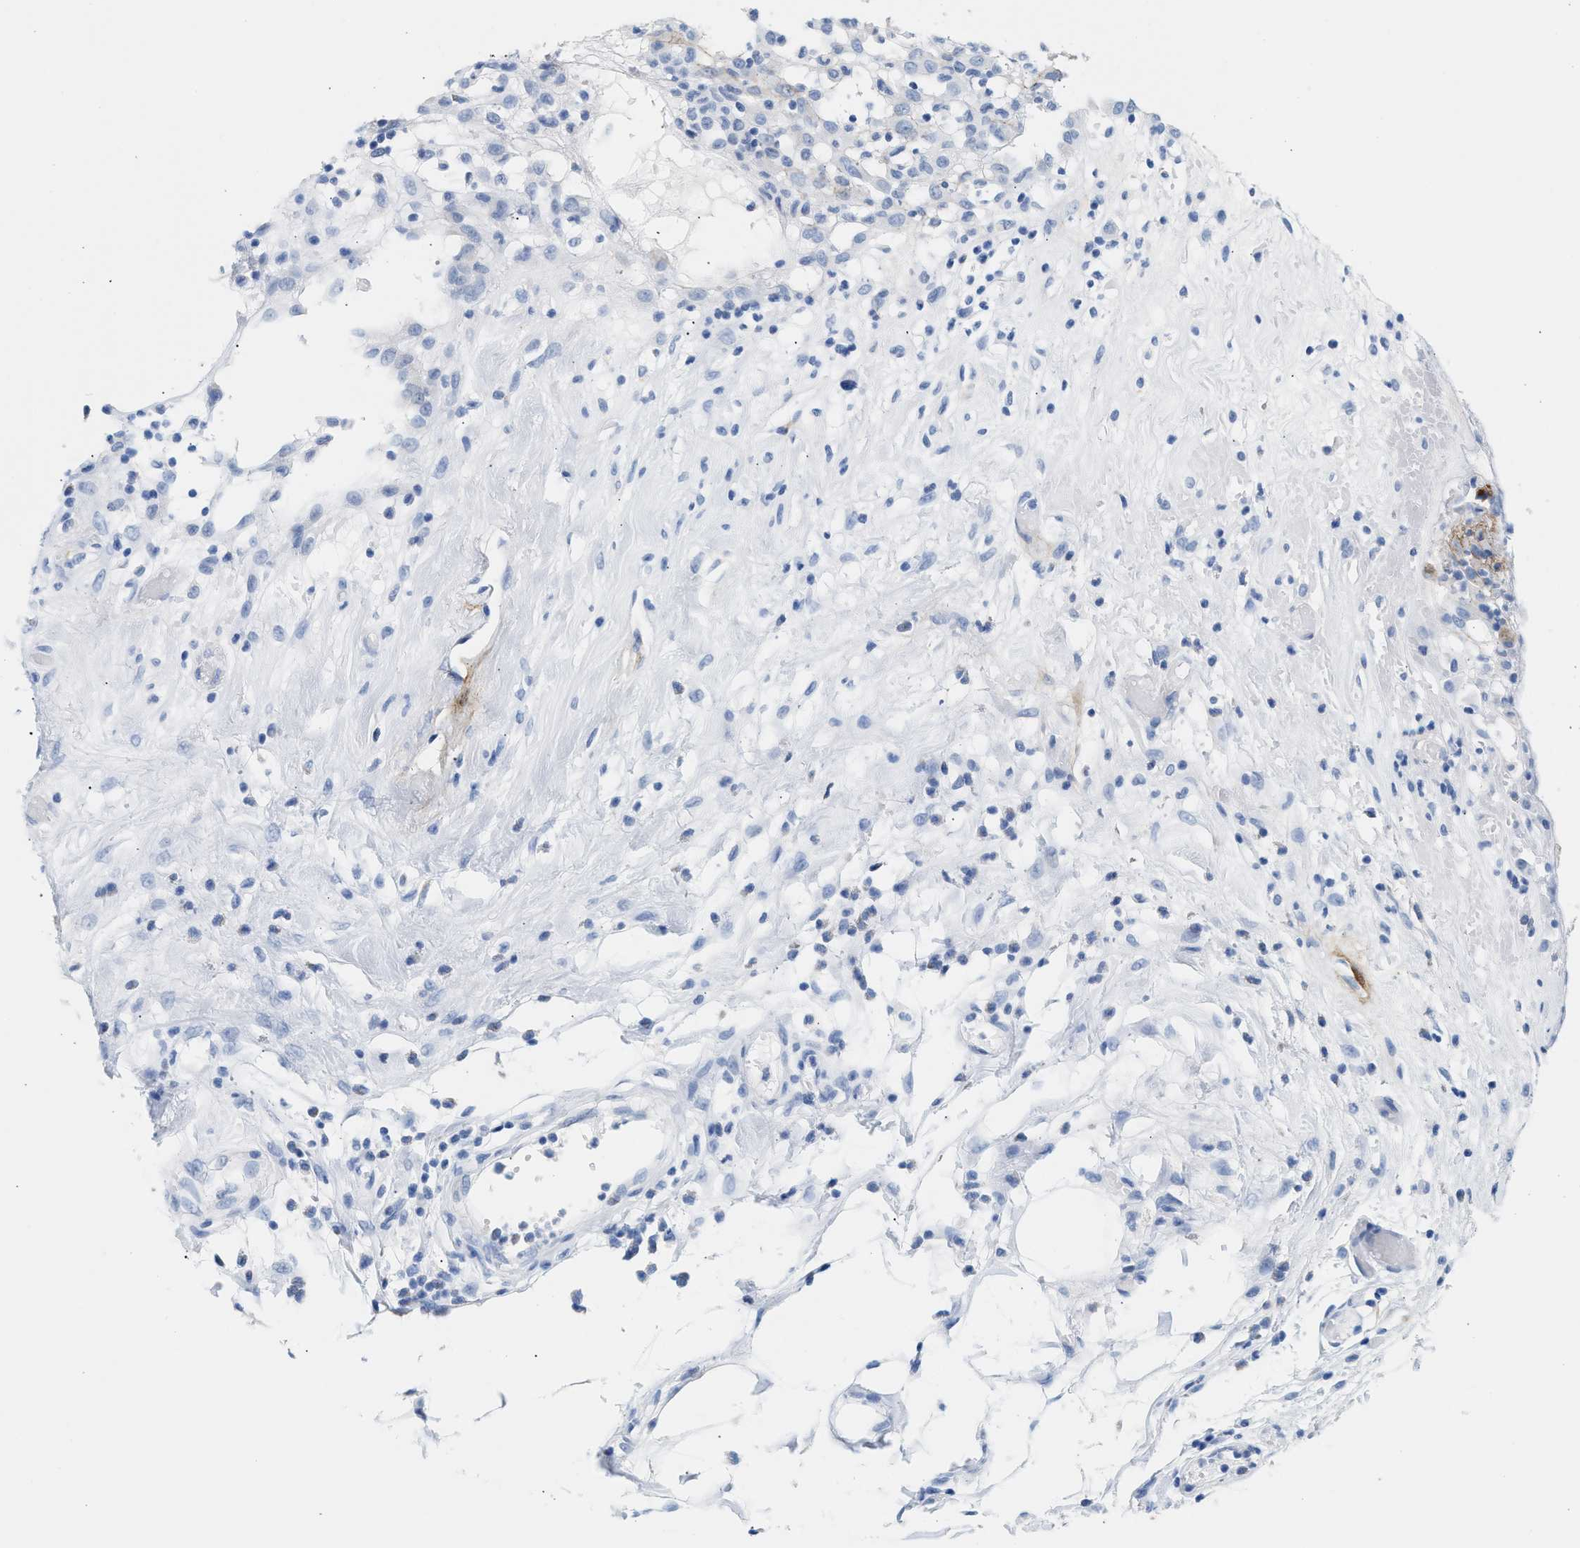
{"staining": {"intensity": "negative", "quantity": "none", "location": "none"}, "tissue": "colorectal cancer", "cell_type": "Tumor cells", "image_type": "cancer", "snomed": [{"axis": "morphology", "description": "Adenocarcinoma, NOS"}, {"axis": "topography", "description": "Colon"}], "caption": "Image shows no significant protein expression in tumor cells of colorectal adenocarcinoma. Brightfield microscopy of immunohistochemistry (IHC) stained with DAB (3,3'-diaminobenzidine) (brown) and hematoxylin (blue), captured at high magnification.", "gene": "TNR", "patient": {"sex": "female", "age": 86}}